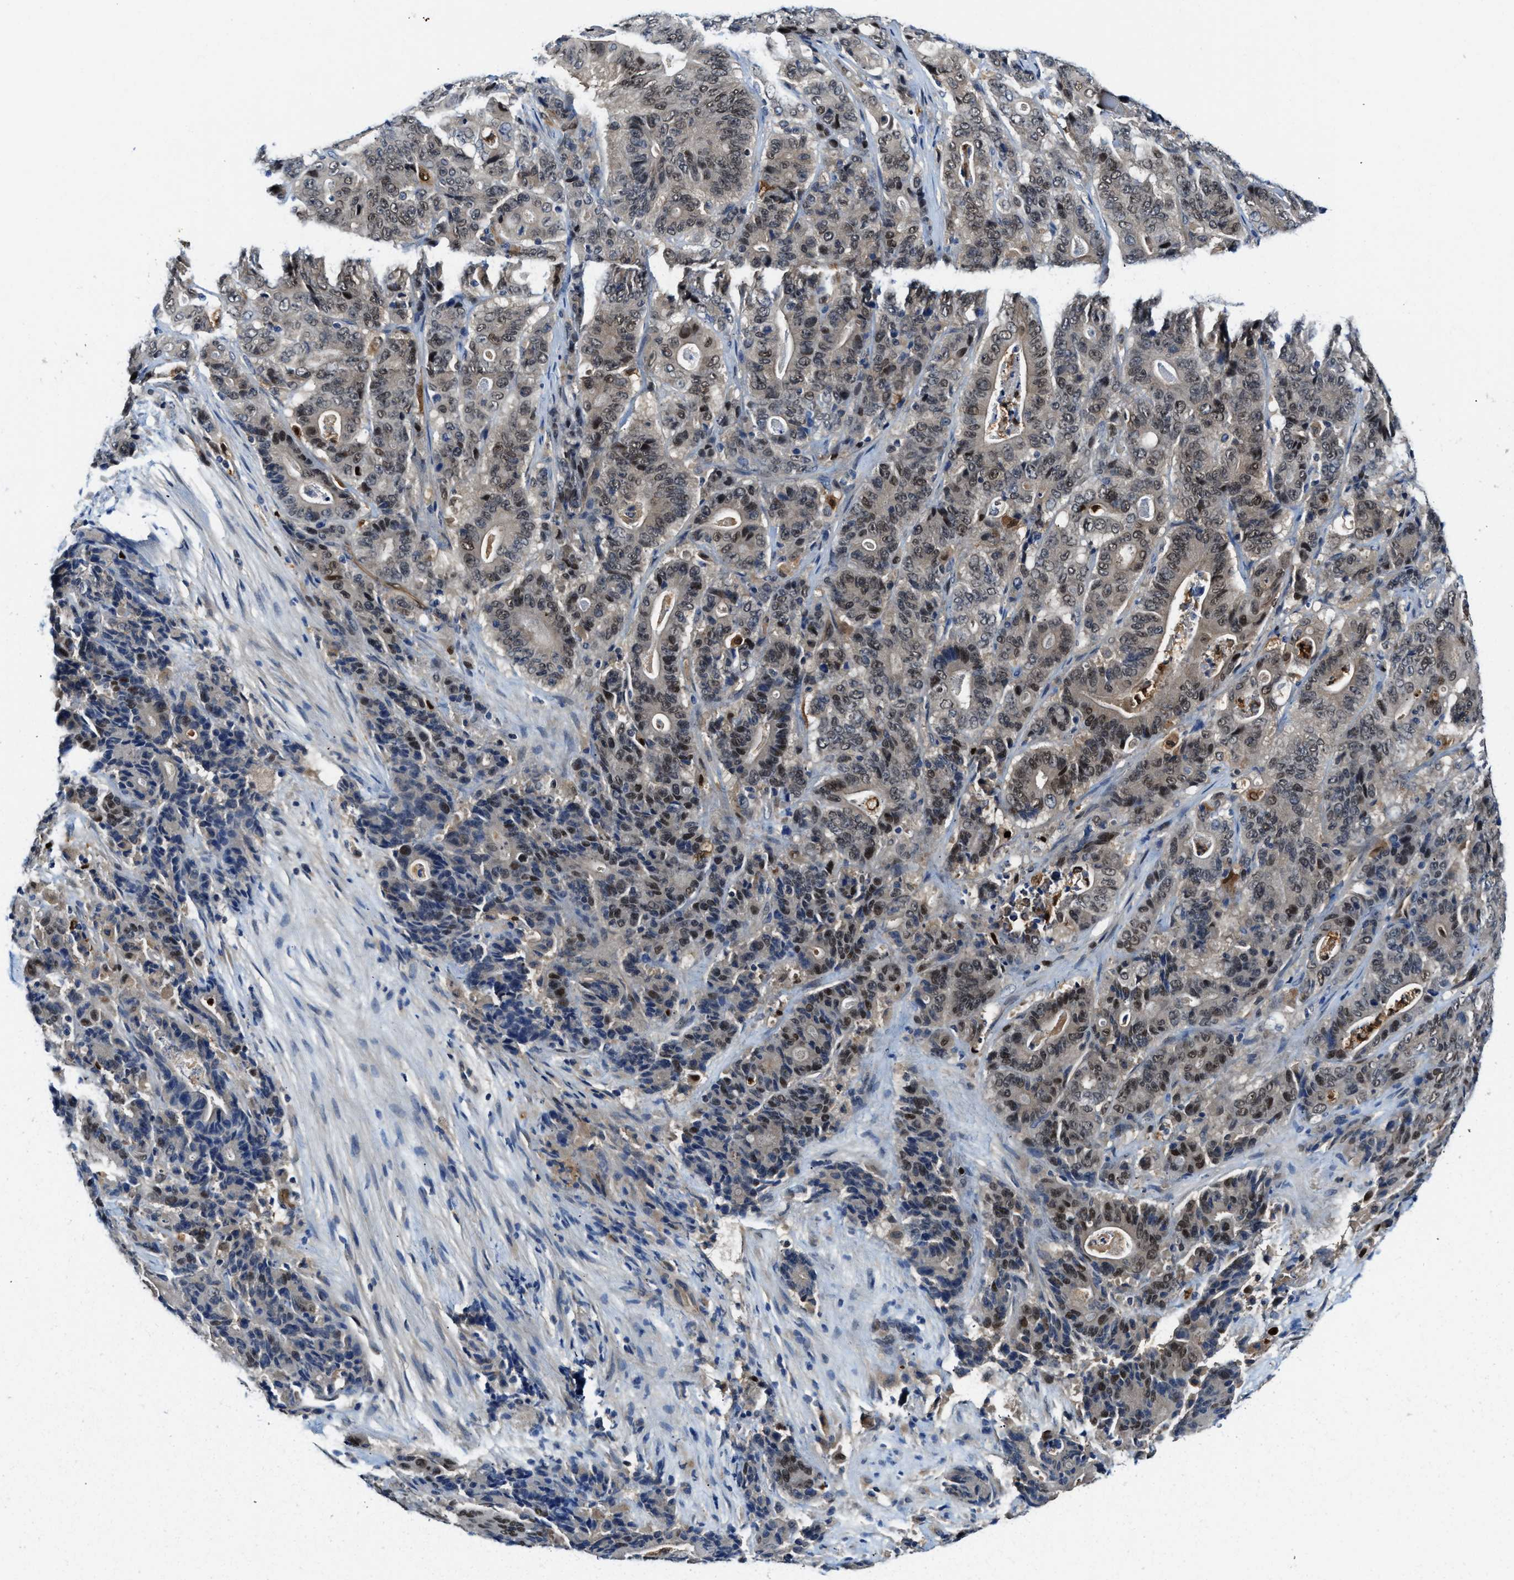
{"staining": {"intensity": "moderate", "quantity": "25%-75%", "location": "nuclear"}, "tissue": "stomach cancer", "cell_type": "Tumor cells", "image_type": "cancer", "snomed": [{"axis": "morphology", "description": "Adenocarcinoma, NOS"}, {"axis": "topography", "description": "Stomach"}], "caption": "Immunohistochemical staining of human adenocarcinoma (stomach) shows medium levels of moderate nuclear protein staining in approximately 25%-75% of tumor cells.", "gene": "LTA4H", "patient": {"sex": "female", "age": 73}}